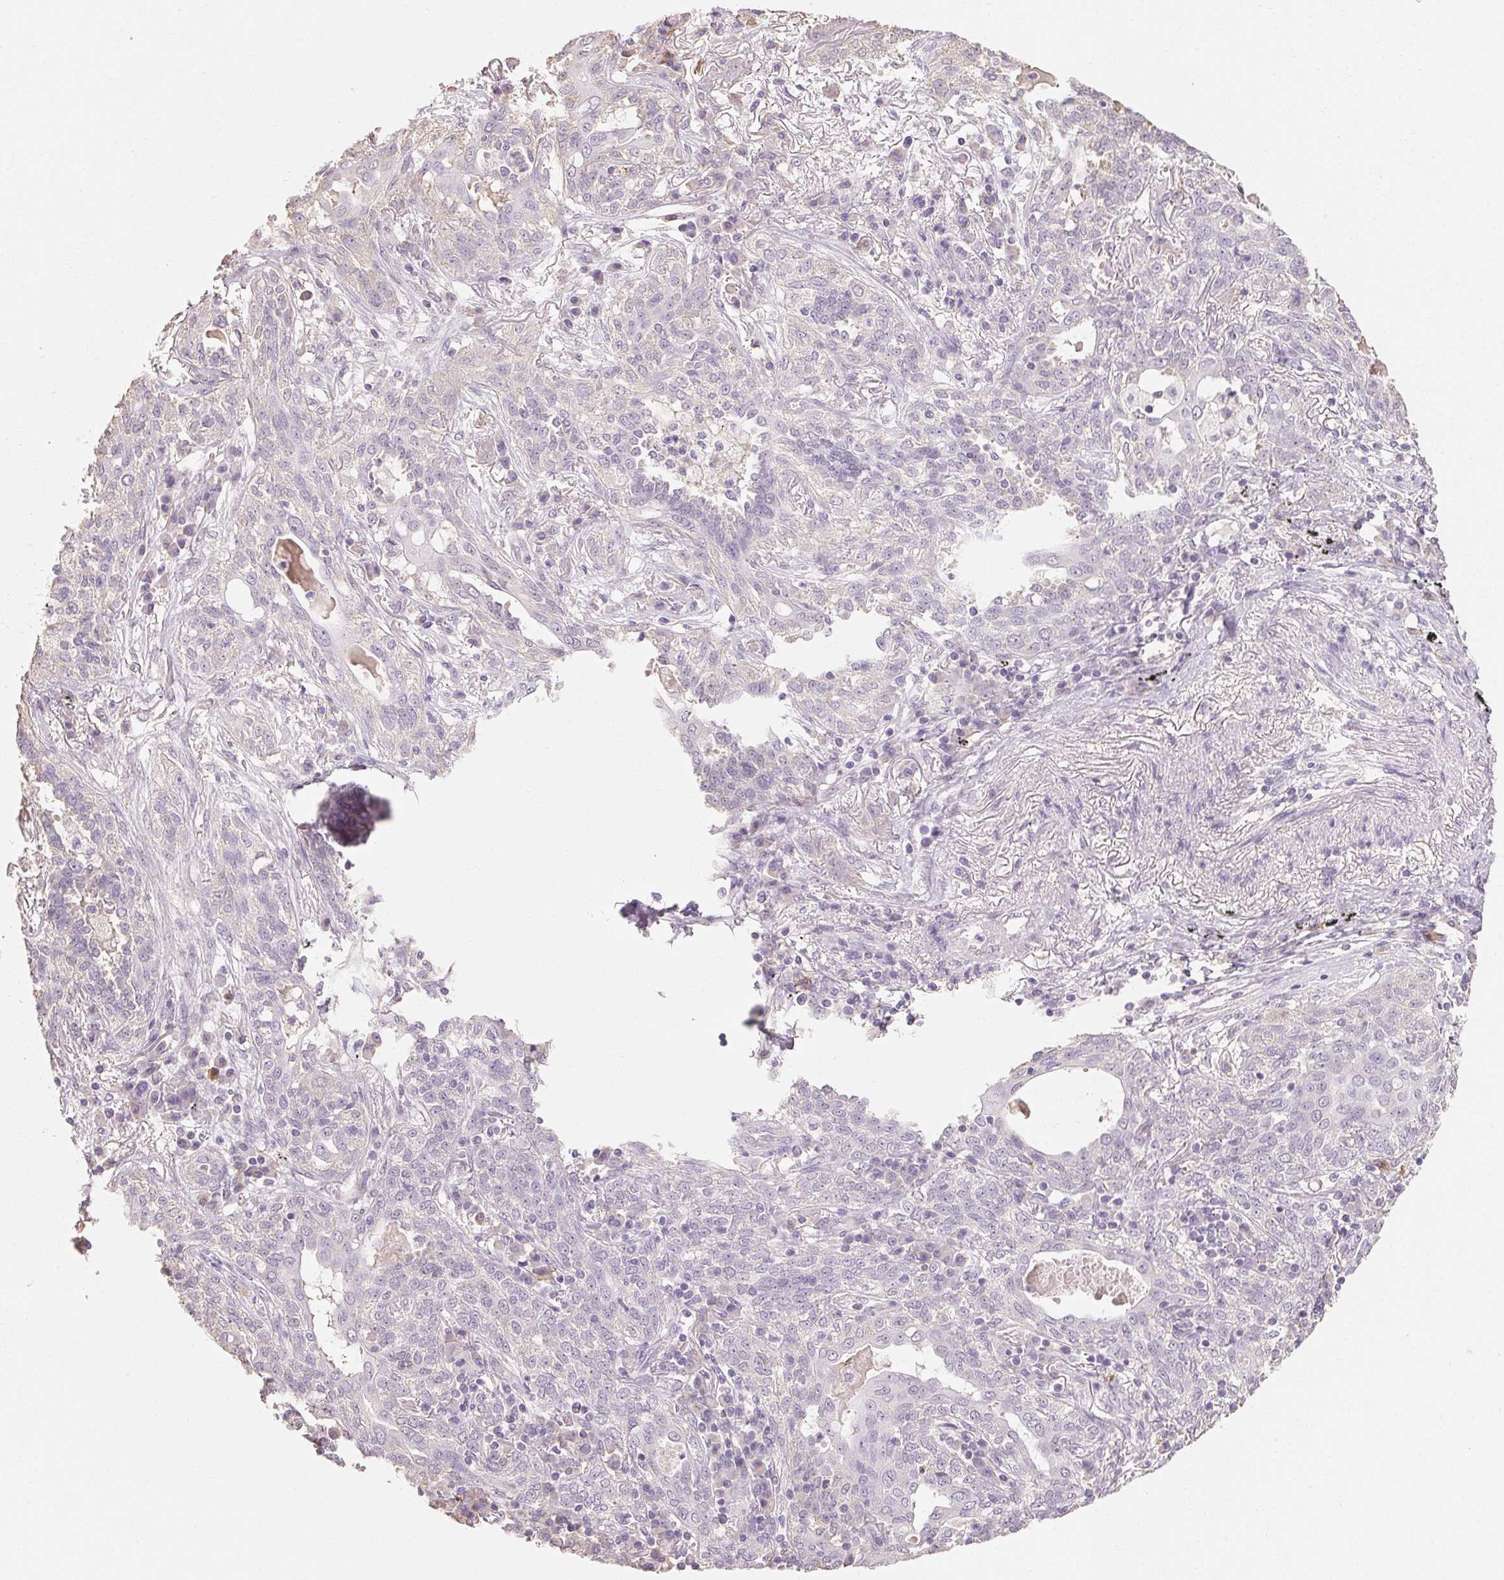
{"staining": {"intensity": "negative", "quantity": "none", "location": "none"}, "tissue": "lung cancer", "cell_type": "Tumor cells", "image_type": "cancer", "snomed": [{"axis": "morphology", "description": "Squamous cell carcinoma, NOS"}, {"axis": "topography", "description": "Lung"}], "caption": "IHC photomicrograph of neoplastic tissue: human lung cancer (squamous cell carcinoma) stained with DAB (3,3'-diaminobenzidine) shows no significant protein positivity in tumor cells. (Brightfield microscopy of DAB (3,3'-diaminobenzidine) immunohistochemistry at high magnification).", "gene": "MAP7D2", "patient": {"sex": "female", "age": 70}}